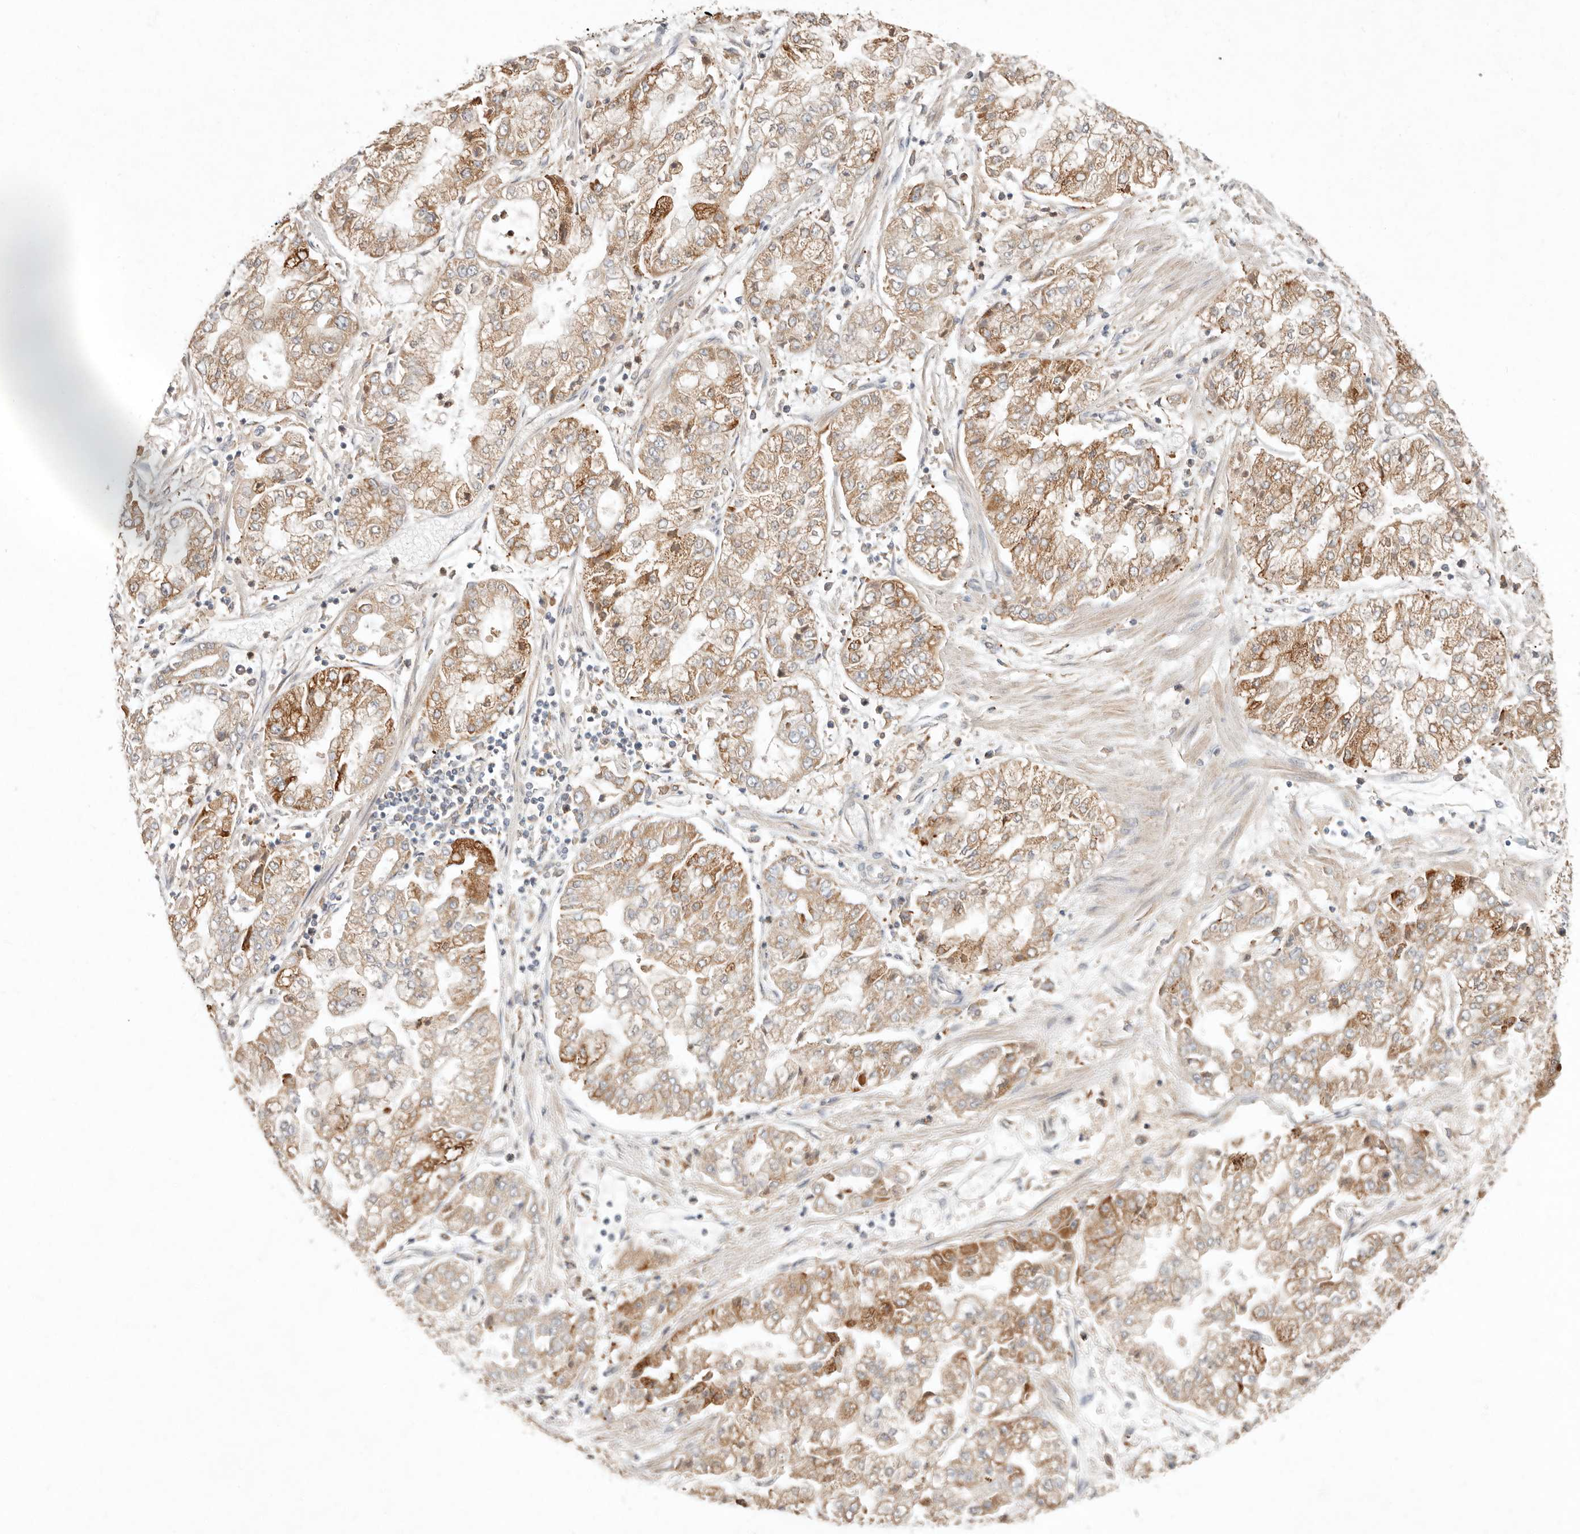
{"staining": {"intensity": "moderate", "quantity": ">75%", "location": "cytoplasmic/membranous"}, "tissue": "stomach cancer", "cell_type": "Tumor cells", "image_type": "cancer", "snomed": [{"axis": "morphology", "description": "Adenocarcinoma, NOS"}, {"axis": "topography", "description": "Stomach"}], "caption": "Immunohistochemical staining of human adenocarcinoma (stomach) reveals medium levels of moderate cytoplasmic/membranous expression in about >75% of tumor cells.", "gene": "ARHGEF10L", "patient": {"sex": "male", "age": 76}}